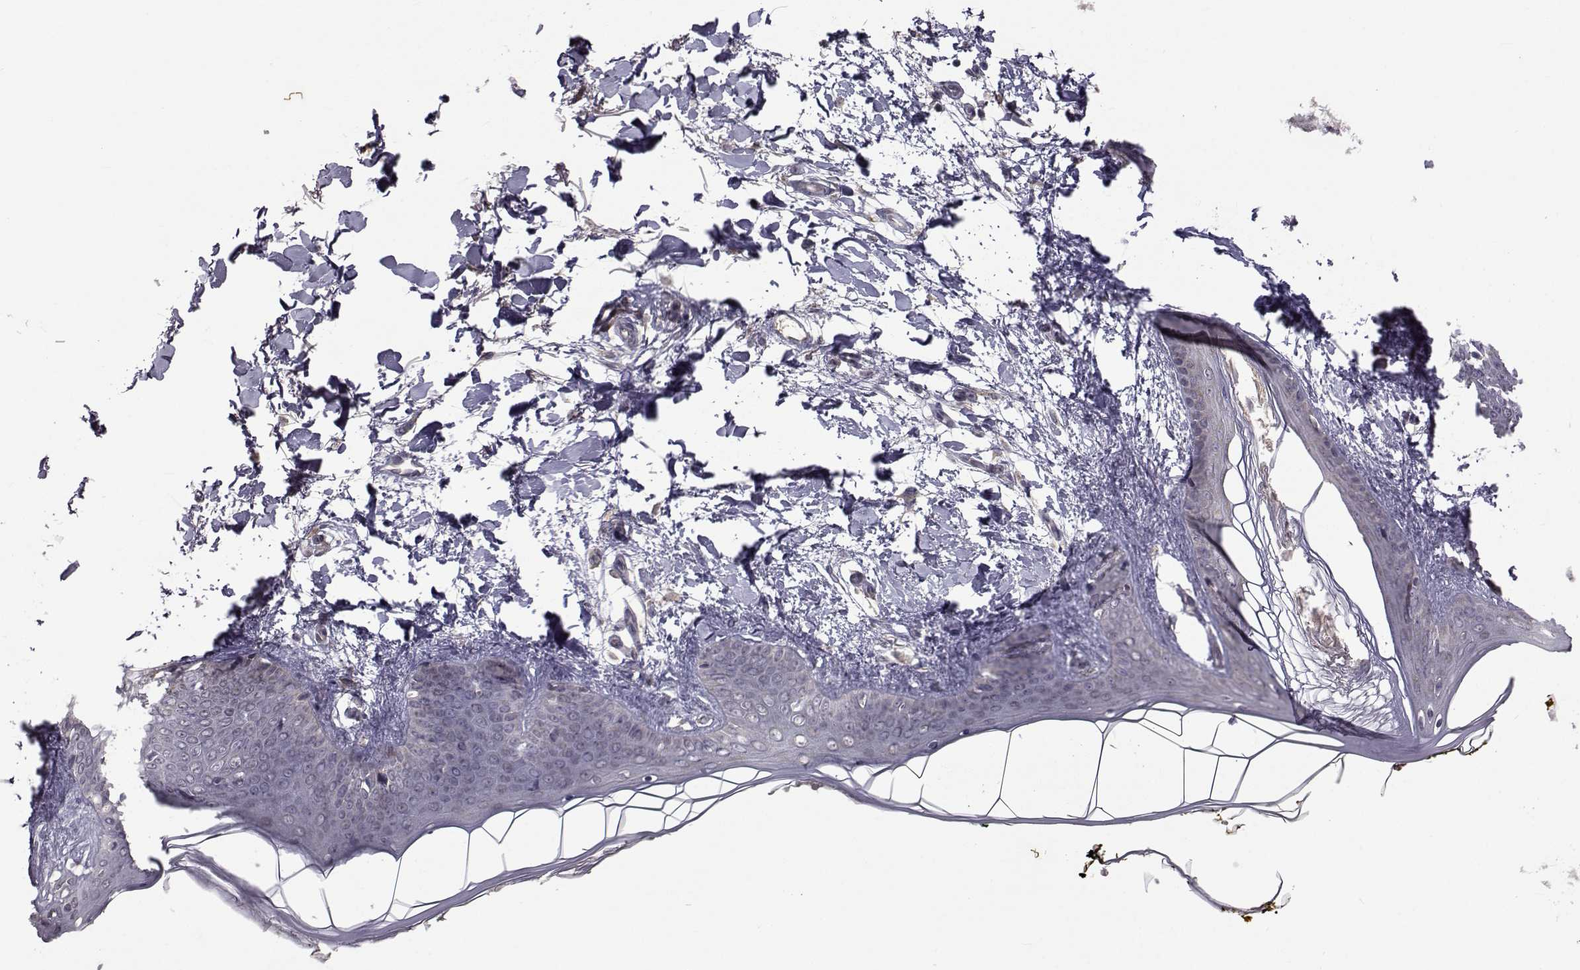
{"staining": {"intensity": "negative", "quantity": "none", "location": "none"}, "tissue": "skin", "cell_type": "Fibroblasts", "image_type": "normal", "snomed": [{"axis": "morphology", "description": "Normal tissue, NOS"}, {"axis": "topography", "description": "Skin"}], "caption": "The micrograph exhibits no significant positivity in fibroblasts of skin.", "gene": "FDXR", "patient": {"sex": "female", "age": 34}}